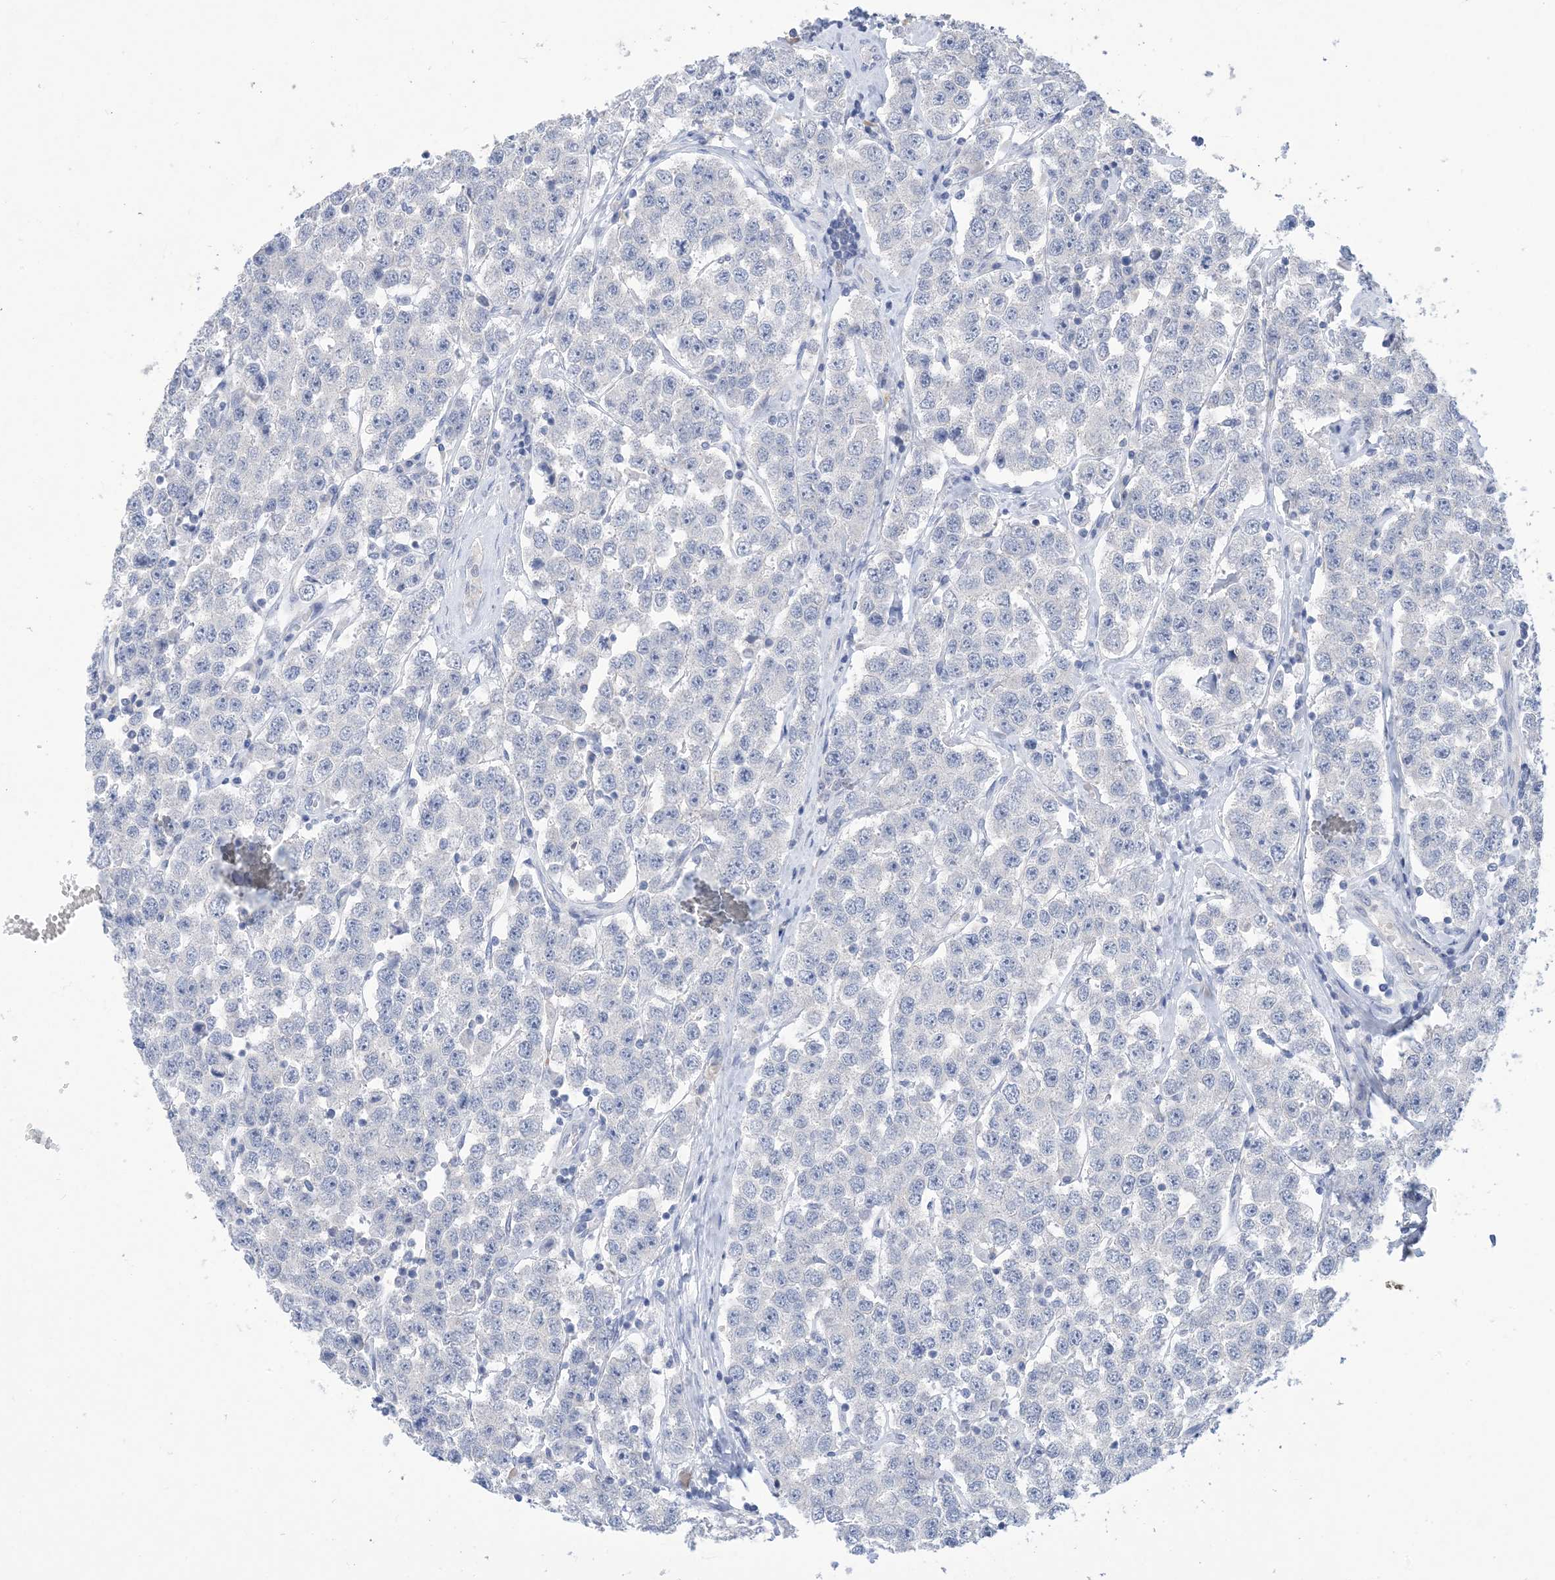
{"staining": {"intensity": "negative", "quantity": "none", "location": "none"}, "tissue": "testis cancer", "cell_type": "Tumor cells", "image_type": "cancer", "snomed": [{"axis": "morphology", "description": "Seminoma, NOS"}, {"axis": "topography", "description": "Testis"}], "caption": "Tumor cells are negative for brown protein staining in testis cancer. The staining is performed using DAB brown chromogen with nuclei counter-stained in using hematoxylin.", "gene": "DSC3", "patient": {"sex": "male", "age": 28}}